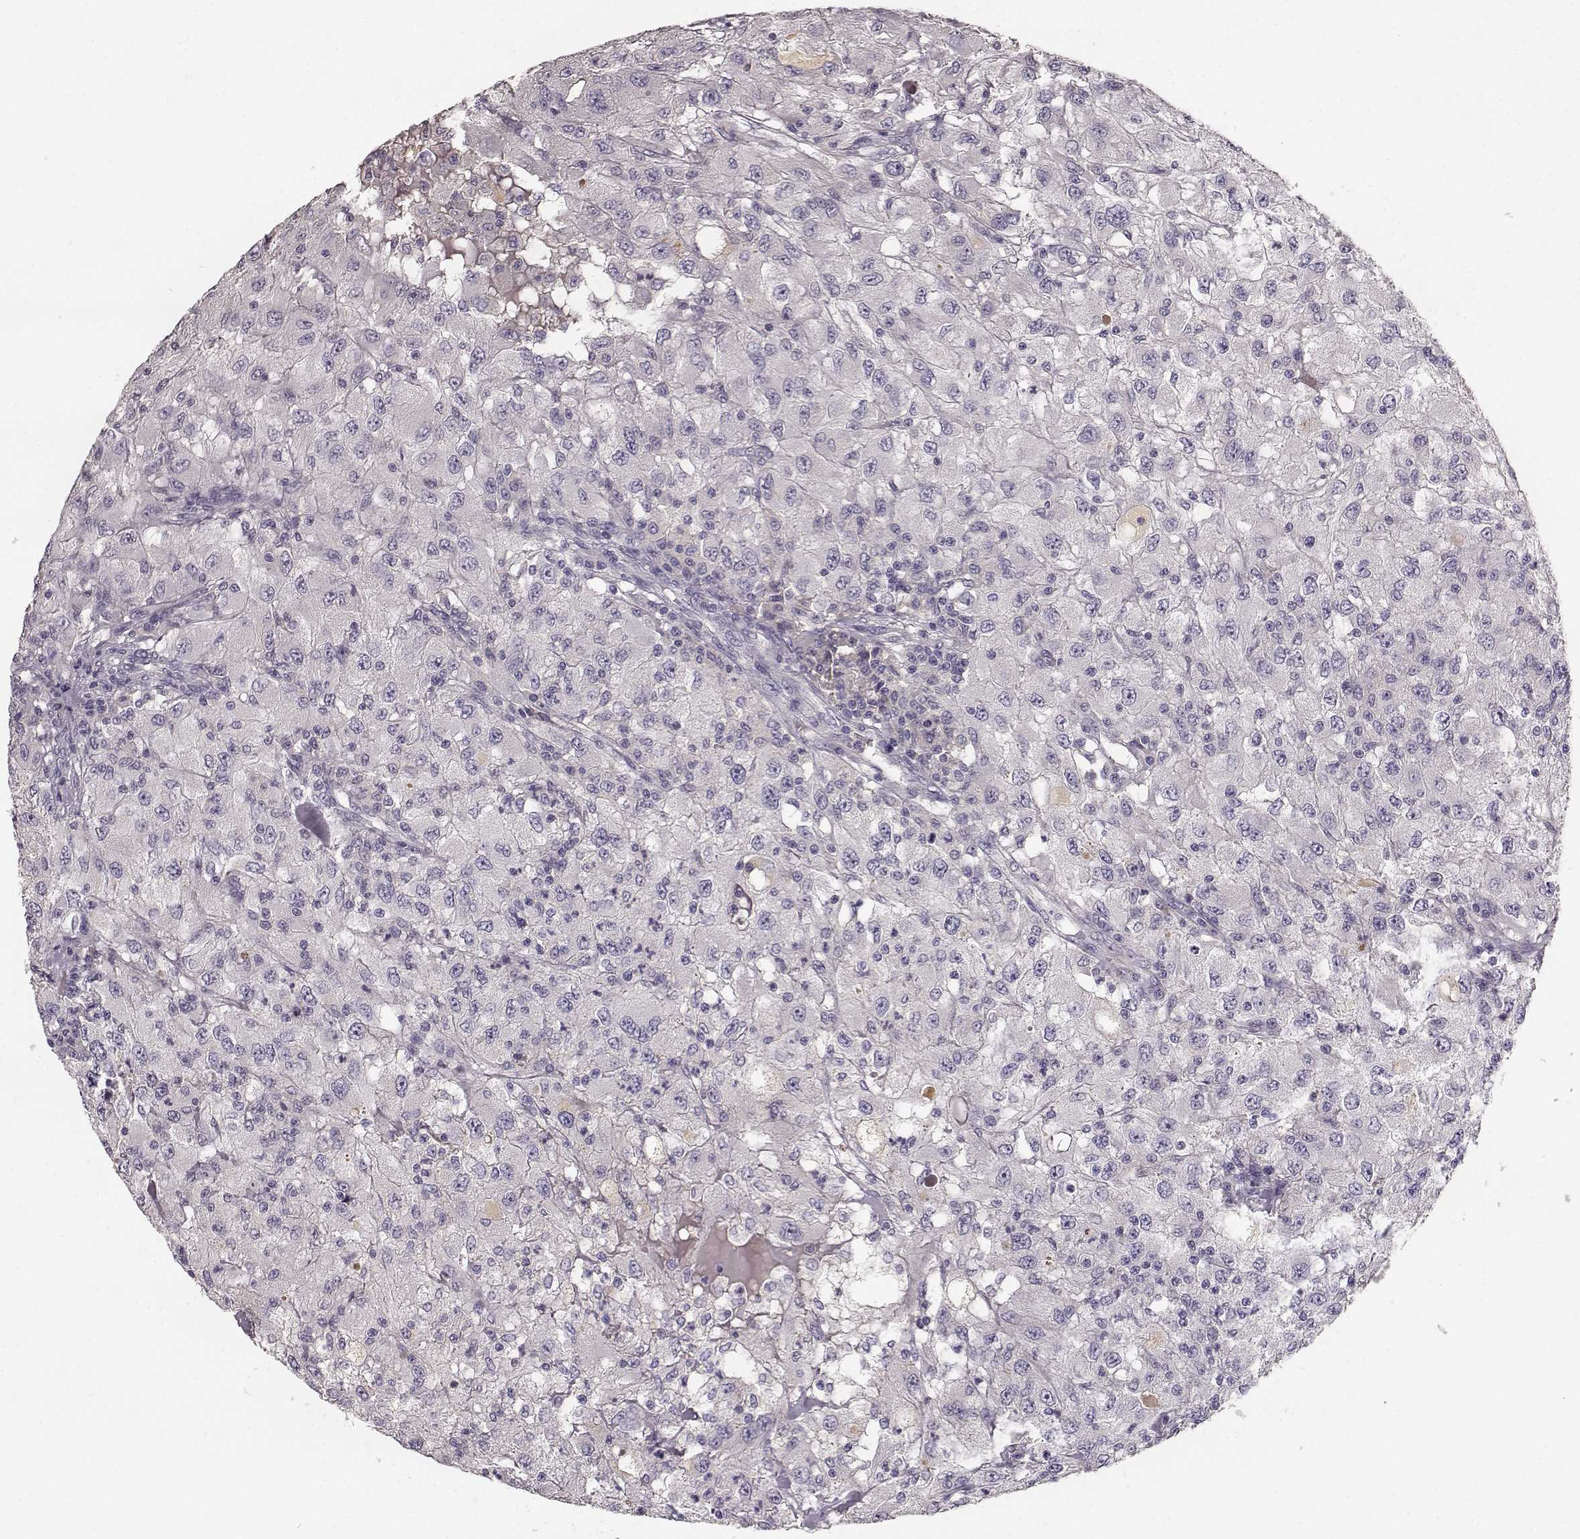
{"staining": {"intensity": "negative", "quantity": "none", "location": "none"}, "tissue": "renal cancer", "cell_type": "Tumor cells", "image_type": "cancer", "snomed": [{"axis": "morphology", "description": "Adenocarcinoma, NOS"}, {"axis": "topography", "description": "Kidney"}], "caption": "Immunohistochemistry micrograph of human renal adenocarcinoma stained for a protein (brown), which reveals no expression in tumor cells. (Brightfield microscopy of DAB (3,3'-diaminobenzidine) immunohistochemistry (IHC) at high magnification).", "gene": "YJEFN3", "patient": {"sex": "female", "age": 67}}